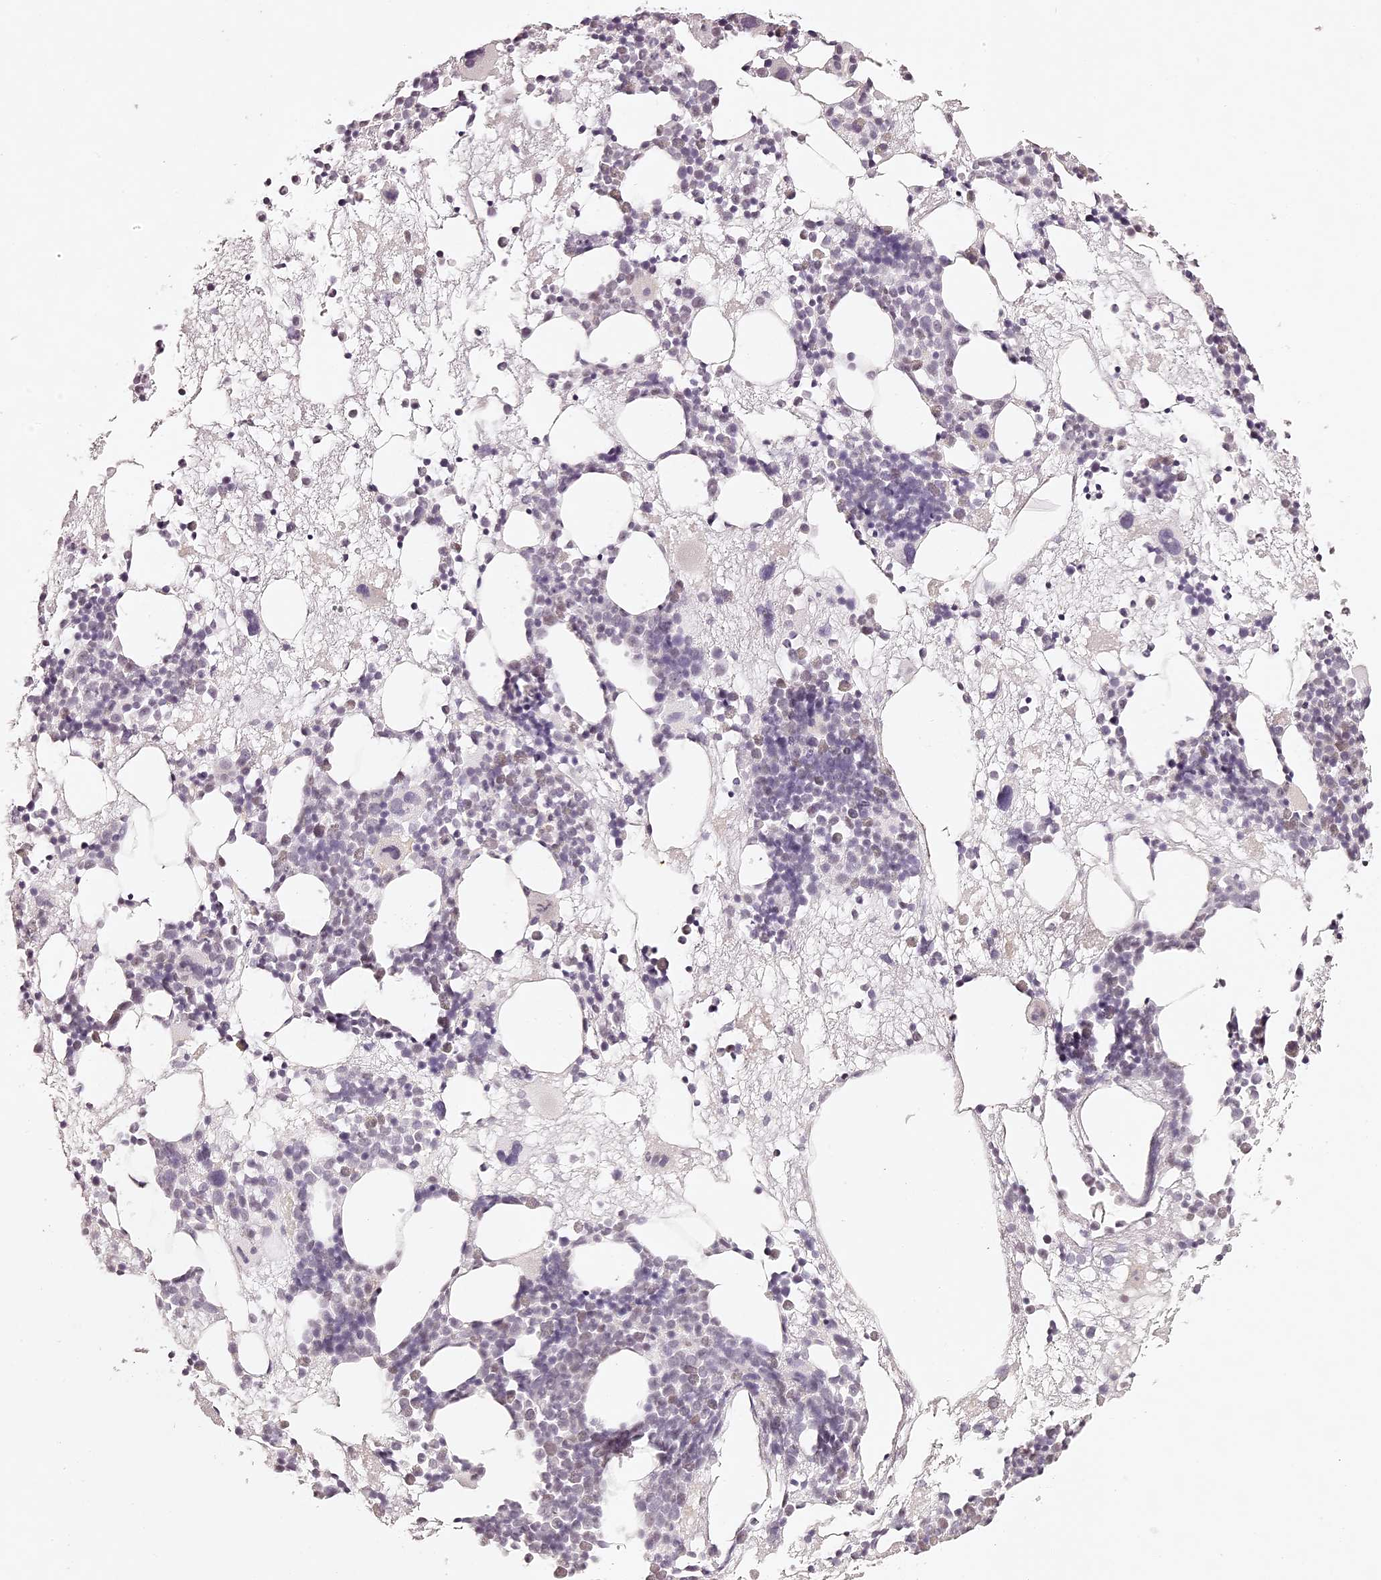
{"staining": {"intensity": "weak", "quantity": "<25%", "location": "nuclear"}, "tissue": "bone marrow", "cell_type": "Hematopoietic cells", "image_type": "normal", "snomed": [{"axis": "morphology", "description": "Normal tissue, NOS"}, {"axis": "topography", "description": "Bone marrow"}], "caption": "The histopathology image demonstrates no significant positivity in hematopoietic cells of bone marrow.", "gene": "ELAPOR1", "patient": {"sex": "male", "age": 50}}